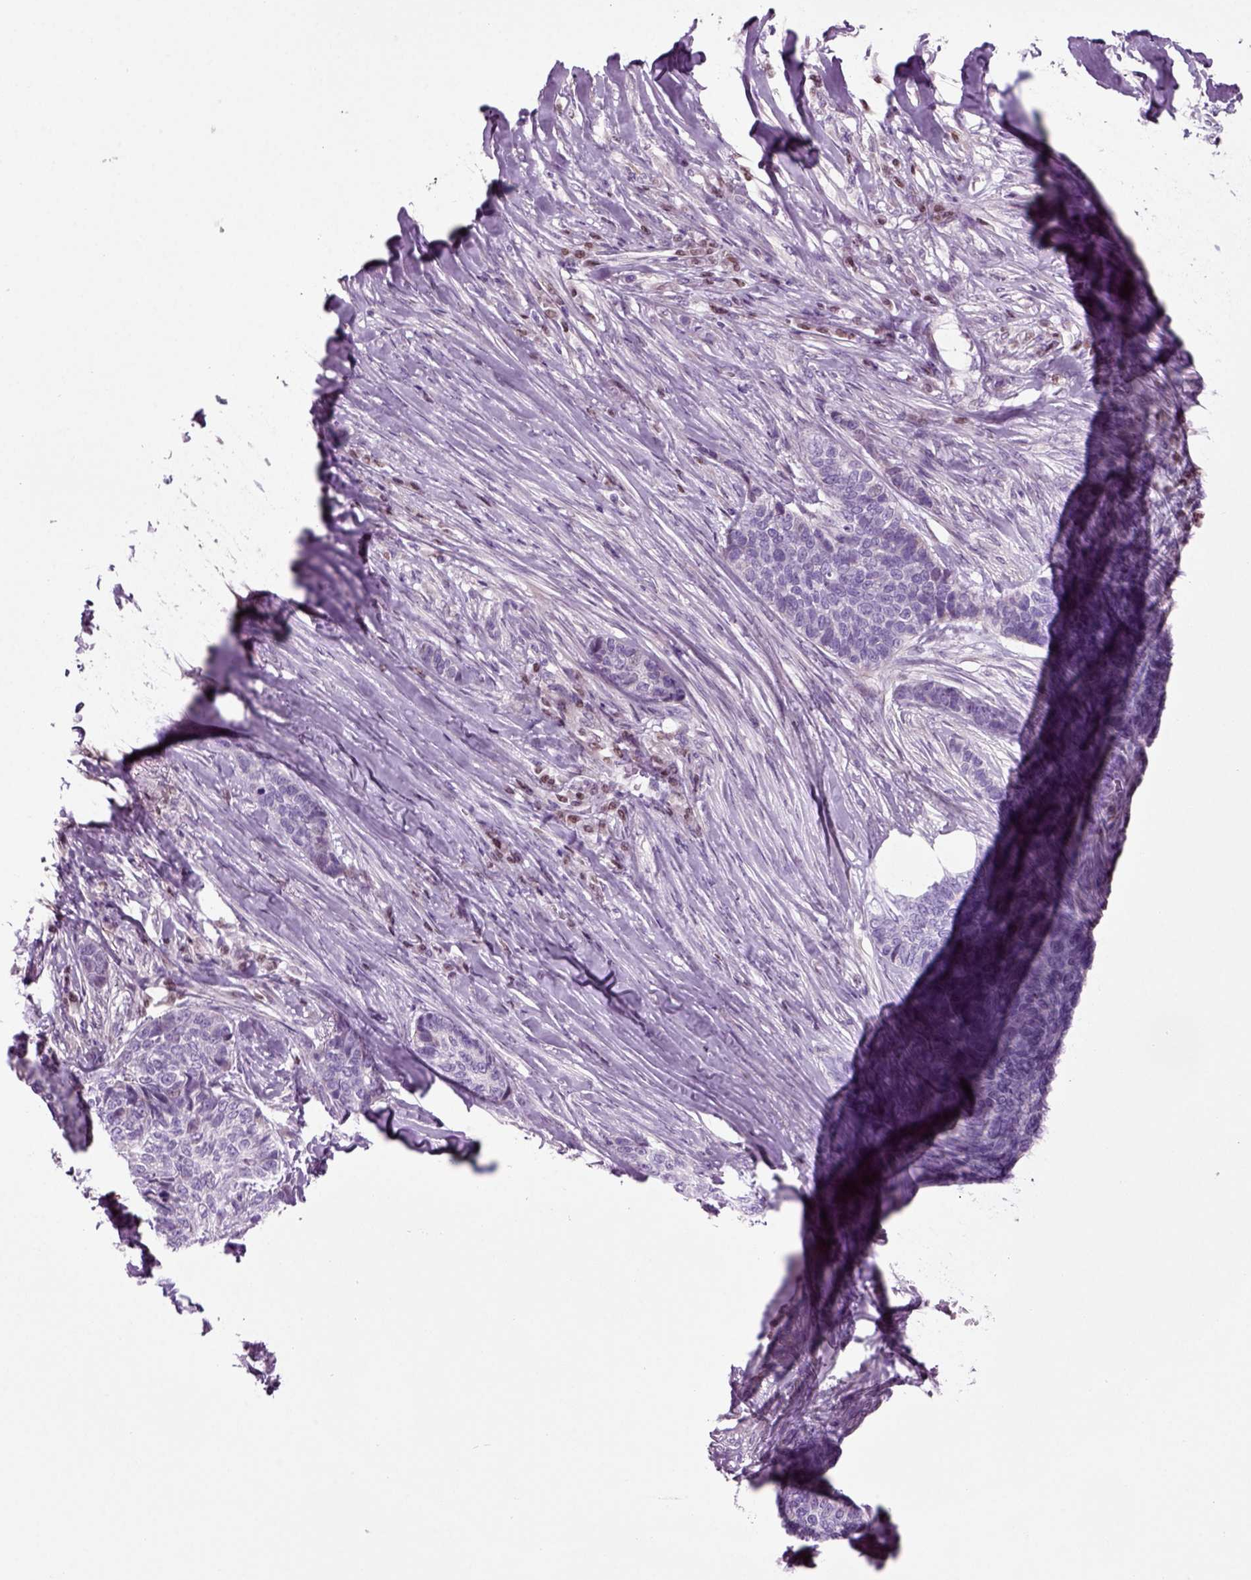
{"staining": {"intensity": "negative", "quantity": "none", "location": "none"}, "tissue": "skin cancer", "cell_type": "Tumor cells", "image_type": "cancer", "snomed": [{"axis": "morphology", "description": "Basal cell carcinoma"}, {"axis": "topography", "description": "Skin"}], "caption": "Skin cancer (basal cell carcinoma) was stained to show a protein in brown. There is no significant expression in tumor cells.", "gene": "ARID3A", "patient": {"sex": "female", "age": 69}}